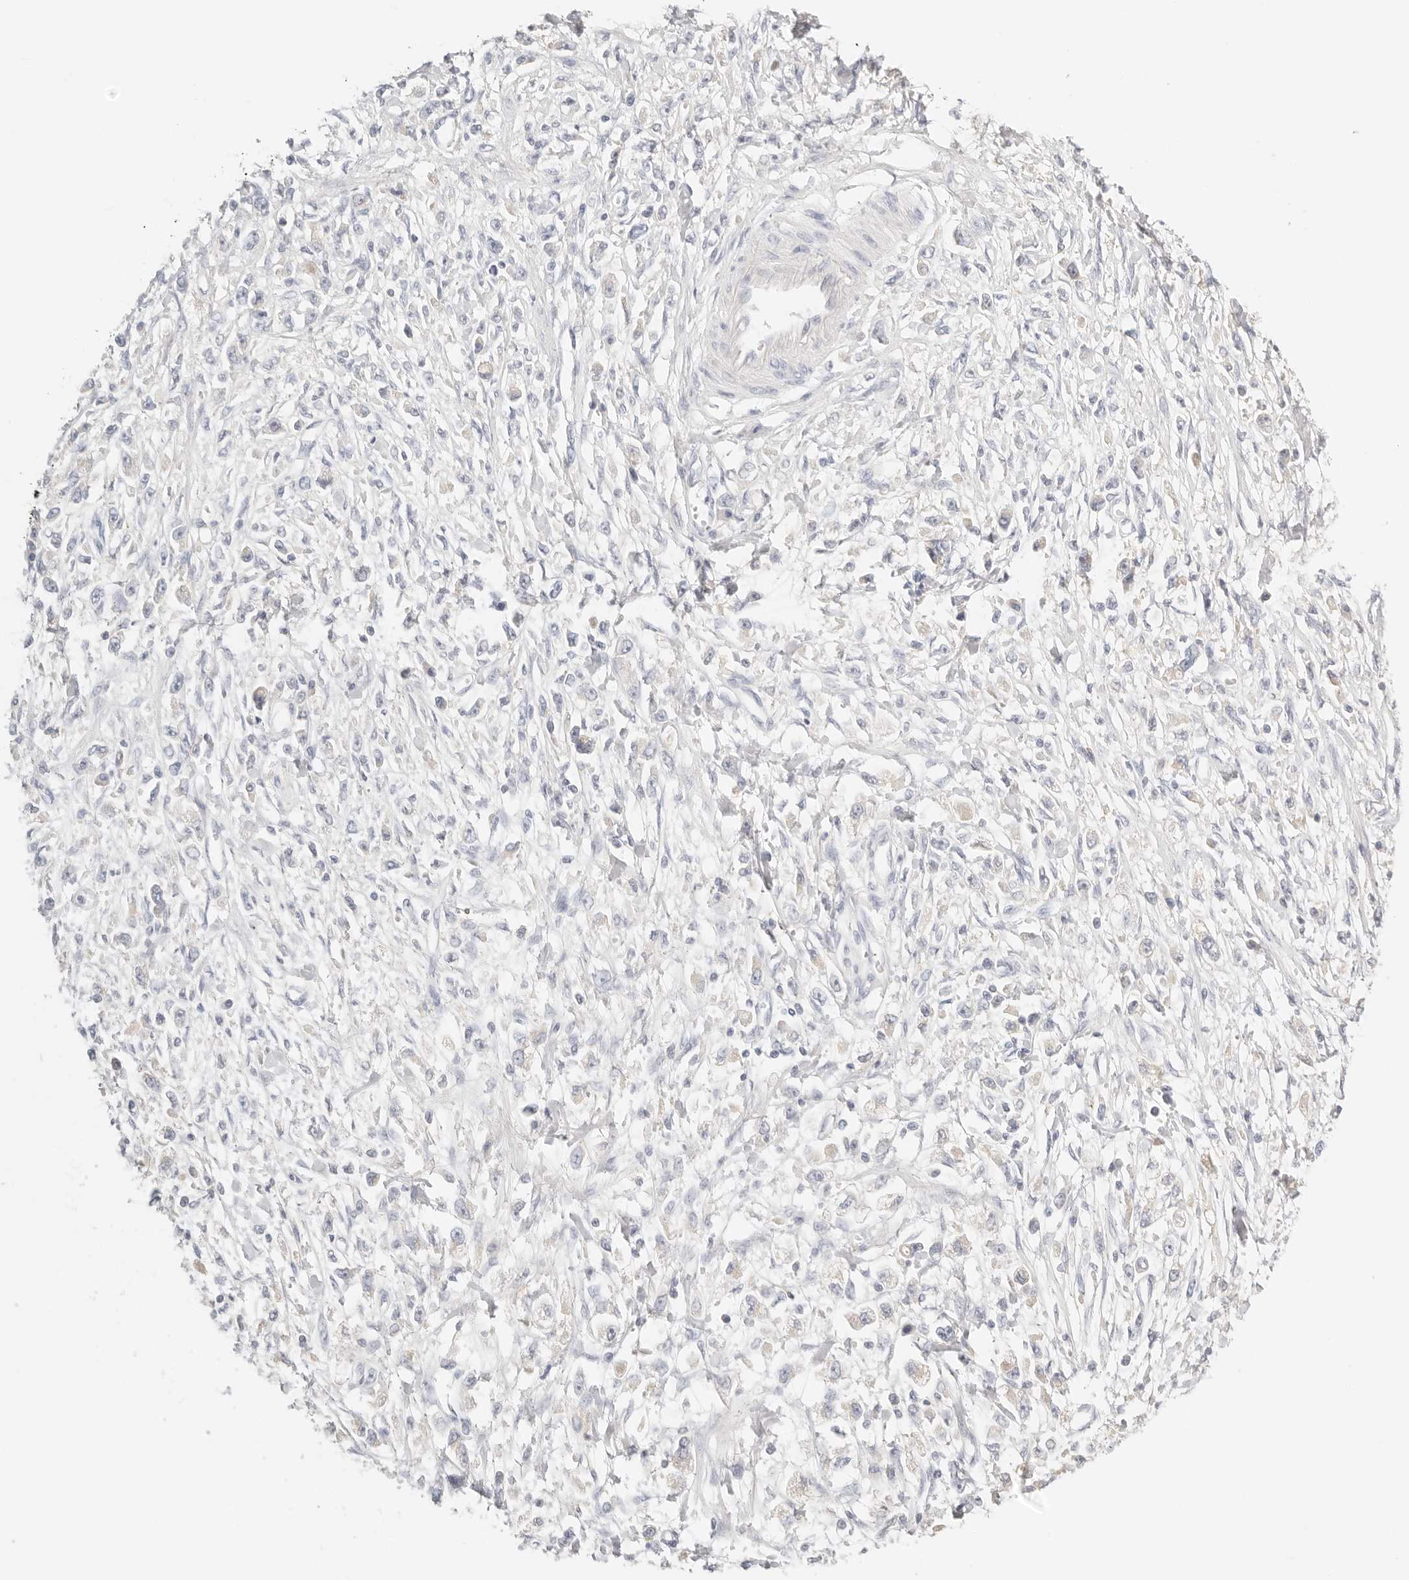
{"staining": {"intensity": "negative", "quantity": "none", "location": "none"}, "tissue": "stomach cancer", "cell_type": "Tumor cells", "image_type": "cancer", "snomed": [{"axis": "morphology", "description": "Adenocarcinoma, NOS"}, {"axis": "topography", "description": "Stomach"}], "caption": "Image shows no protein expression in tumor cells of stomach cancer (adenocarcinoma) tissue.", "gene": "CEP120", "patient": {"sex": "female", "age": 59}}